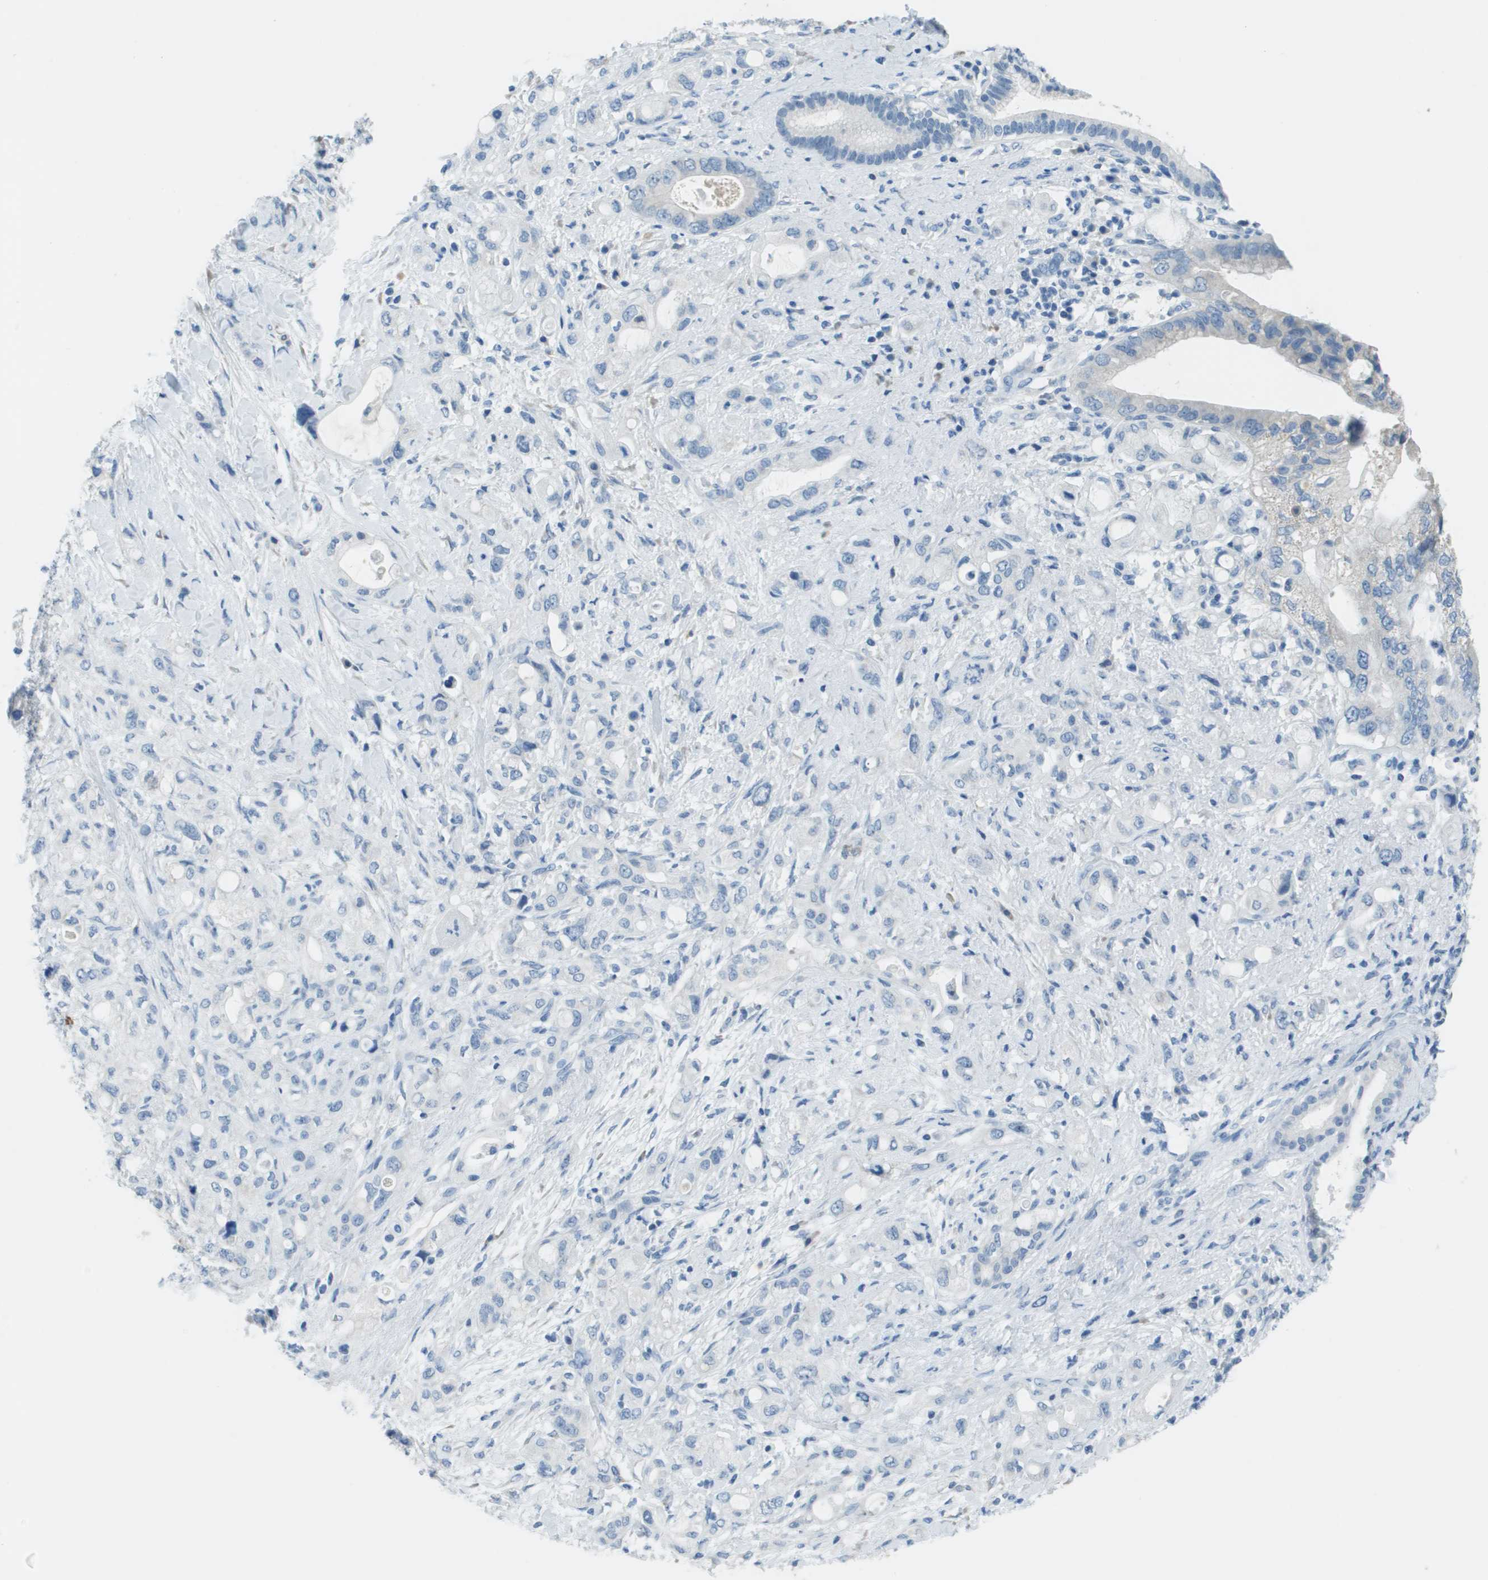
{"staining": {"intensity": "negative", "quantity": "none", "location": "none"}, "tissue": "pancreatic cancer", "cell_type": "Tumor cells", "image_type": "cancer", "snomed": [{"axis": "morphology", "description": "Adenocarcinoma, NOS"}, {"axis": "topography", "description": "Pancreas"}], "caption": "Immunohistochemistry micrograph of human pancreatic adenocarcinoma stained for a protein (brown), which demonstrates no expression in tumor cells.", "gene": "PTGDR2", "patient": {"sex": "female", "age": 56}}